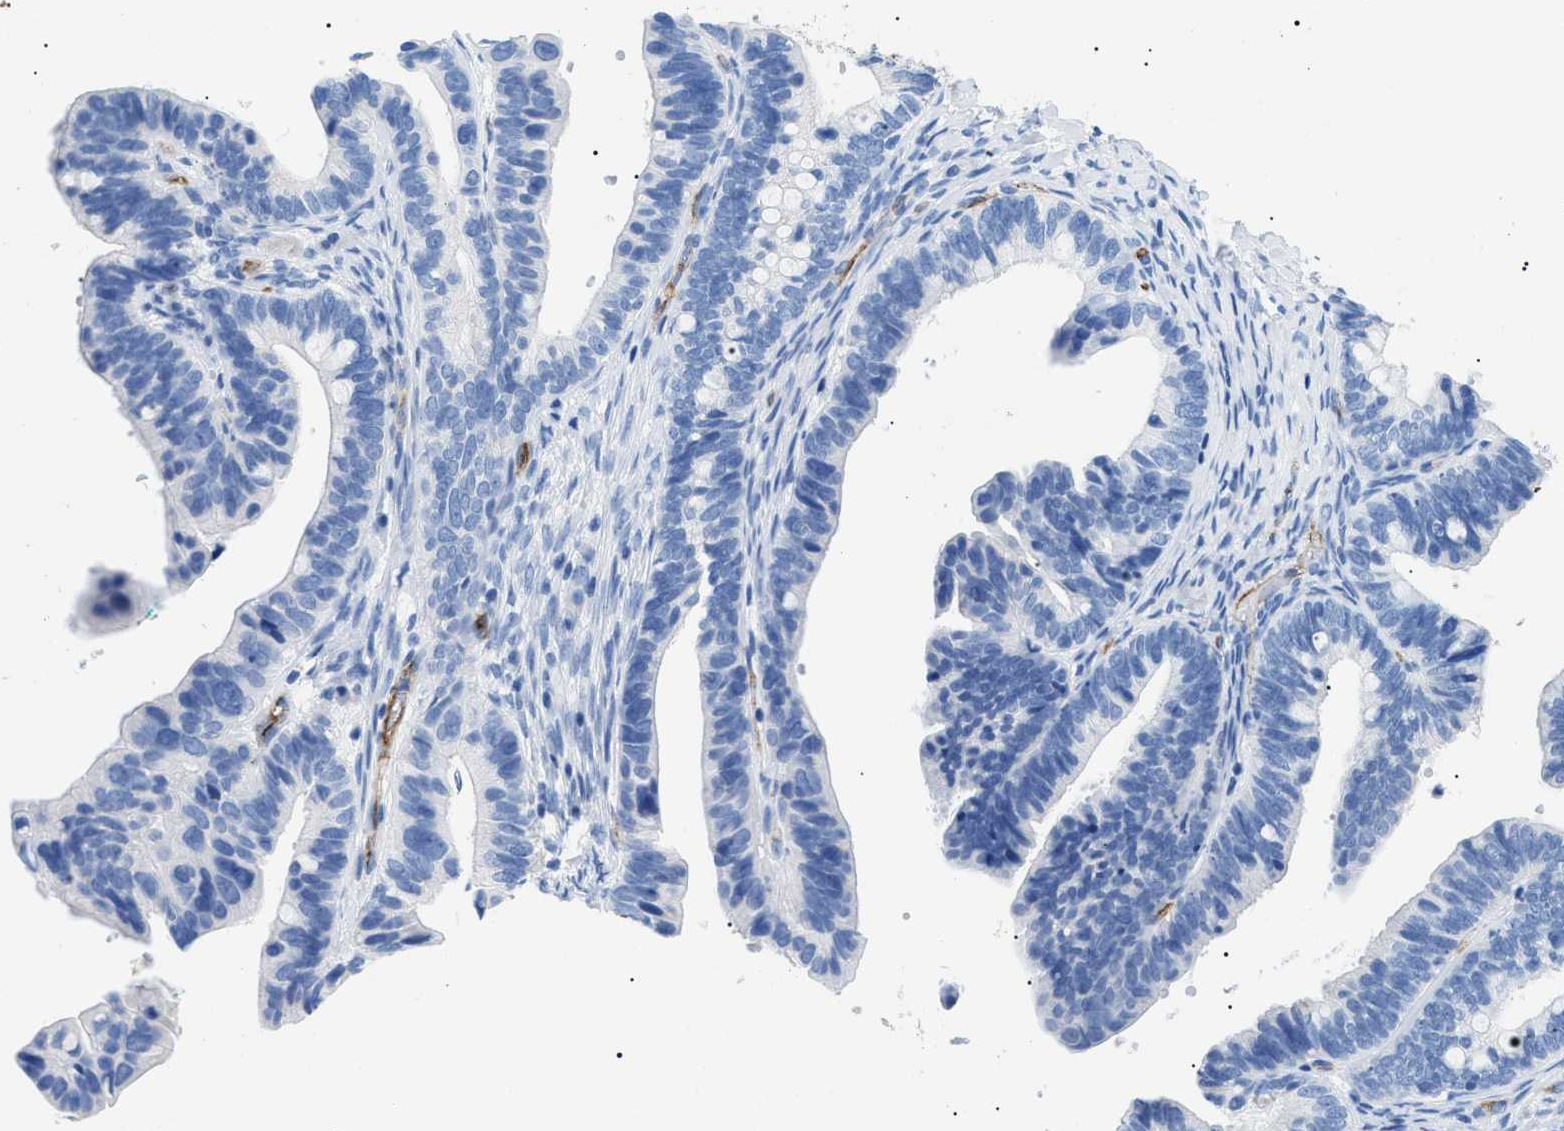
{"staining": {"intensity": "negative", "quantity": "none", "location": "none"}, "tissue": "ovarian cancer", "cell_type": "Tumor cells", "image_type": "cancer", "snomed": [{"axis": "morphology", "description": "Cystadenocarcinoma, serous, NOS"}, {"axis": "topography", "description": "Ovary"}], "caption": "Immunohistochemical staining of ovarian serous cystadenocarcinoma exhibits no significant staining in tumor cells.", "gene": "PODXL", "patient": {"sex": "female", "age": 56}}